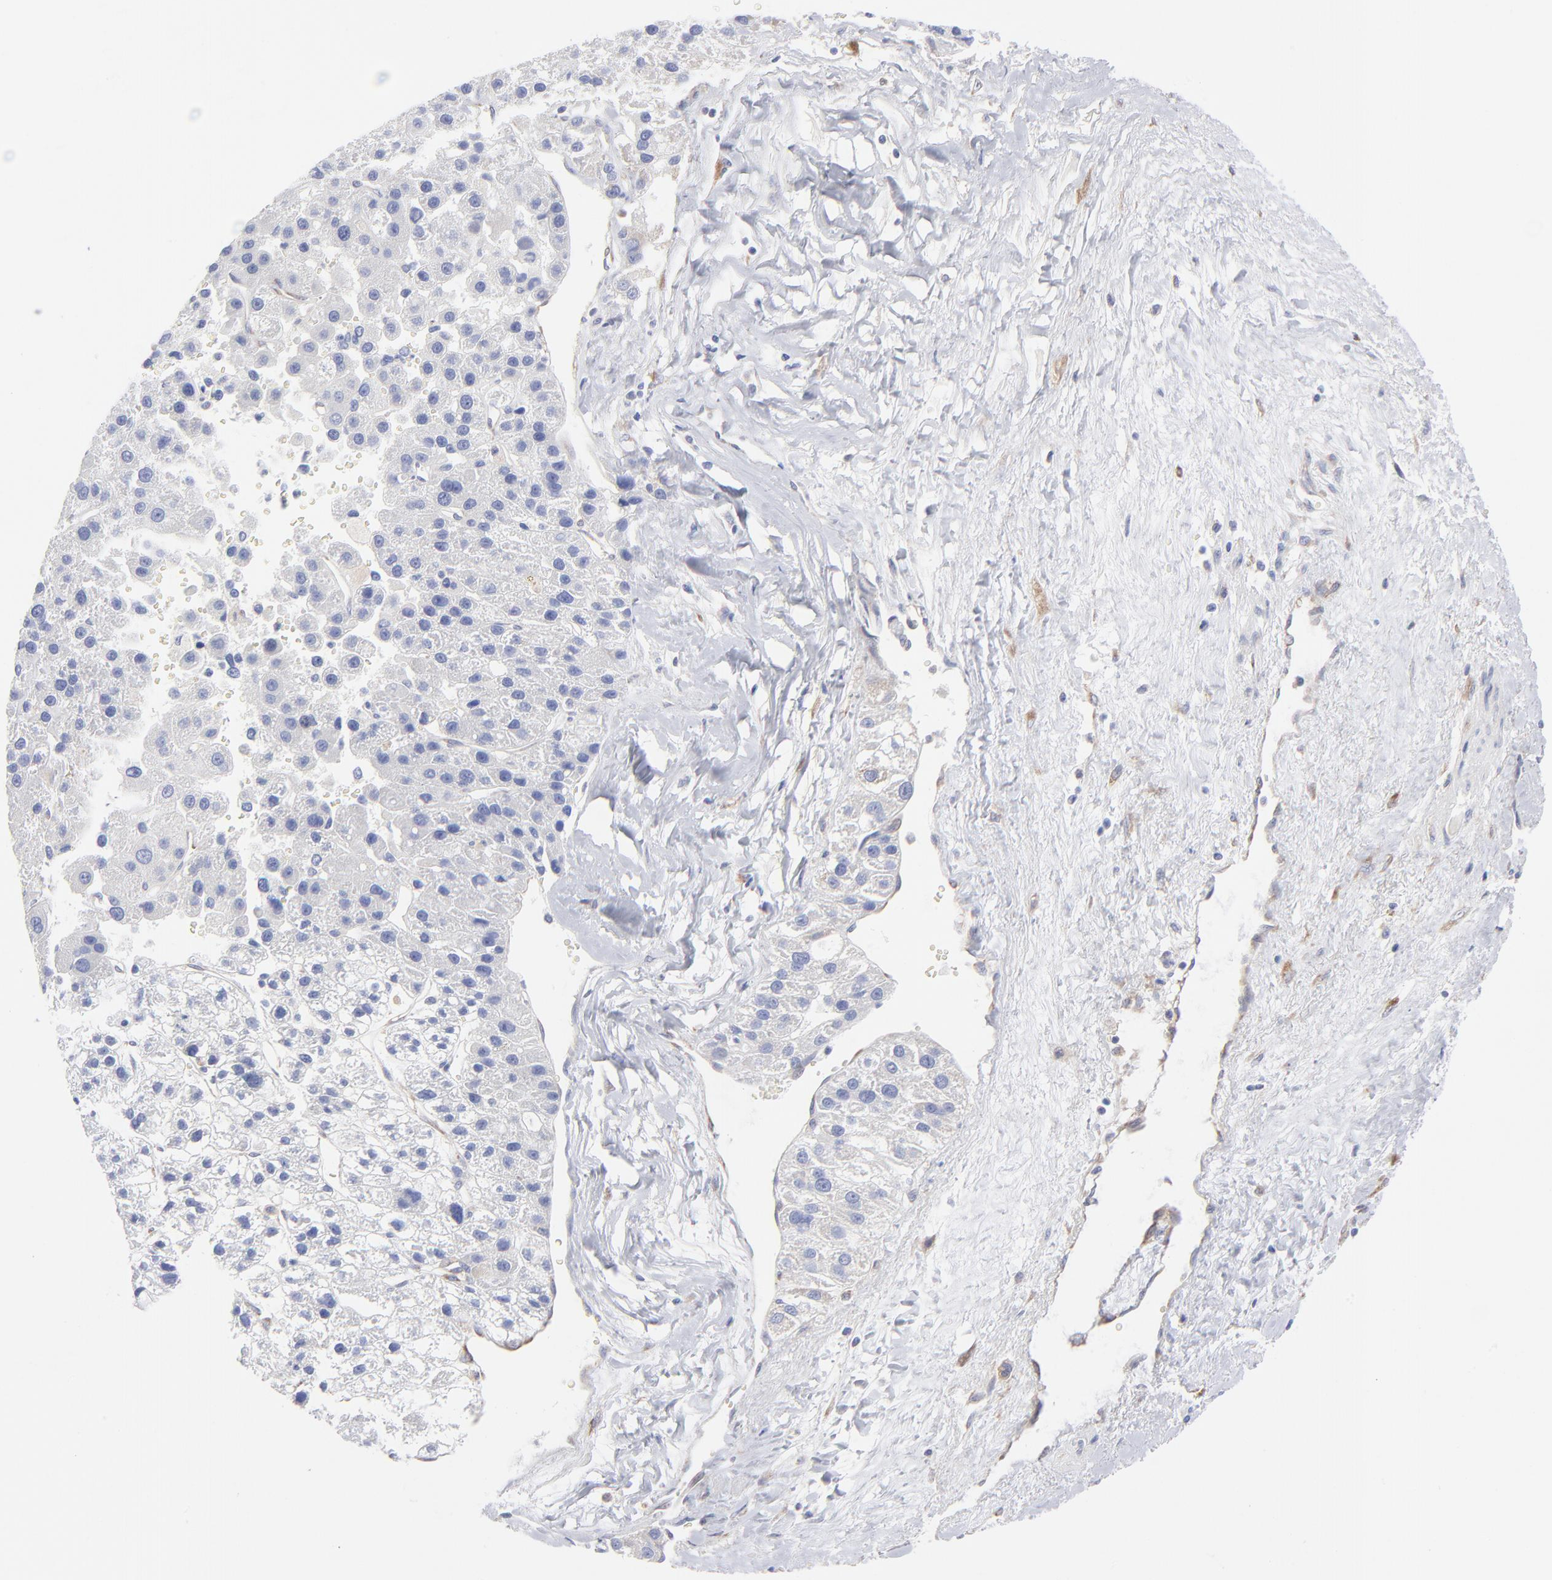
{"staining": {"intensity": "negative", "quantity": "none", "location": "none"}, "tissue": "liver cancer", "cell_type": "Tumor cells", "image_type": "cancer", "snomed": [{"axis": "morphology", "description": "Carcinoma, Hepatocellular, NOS"}, {"axis": "topography", "description": "Liver"}], "caption": "Liver hepatocellular carcinoma stained for a protein using IHC exhibits no staining tumor cells.", "gene": "EIF2AK2", "patient": {"sex": "female", "age": 85}}